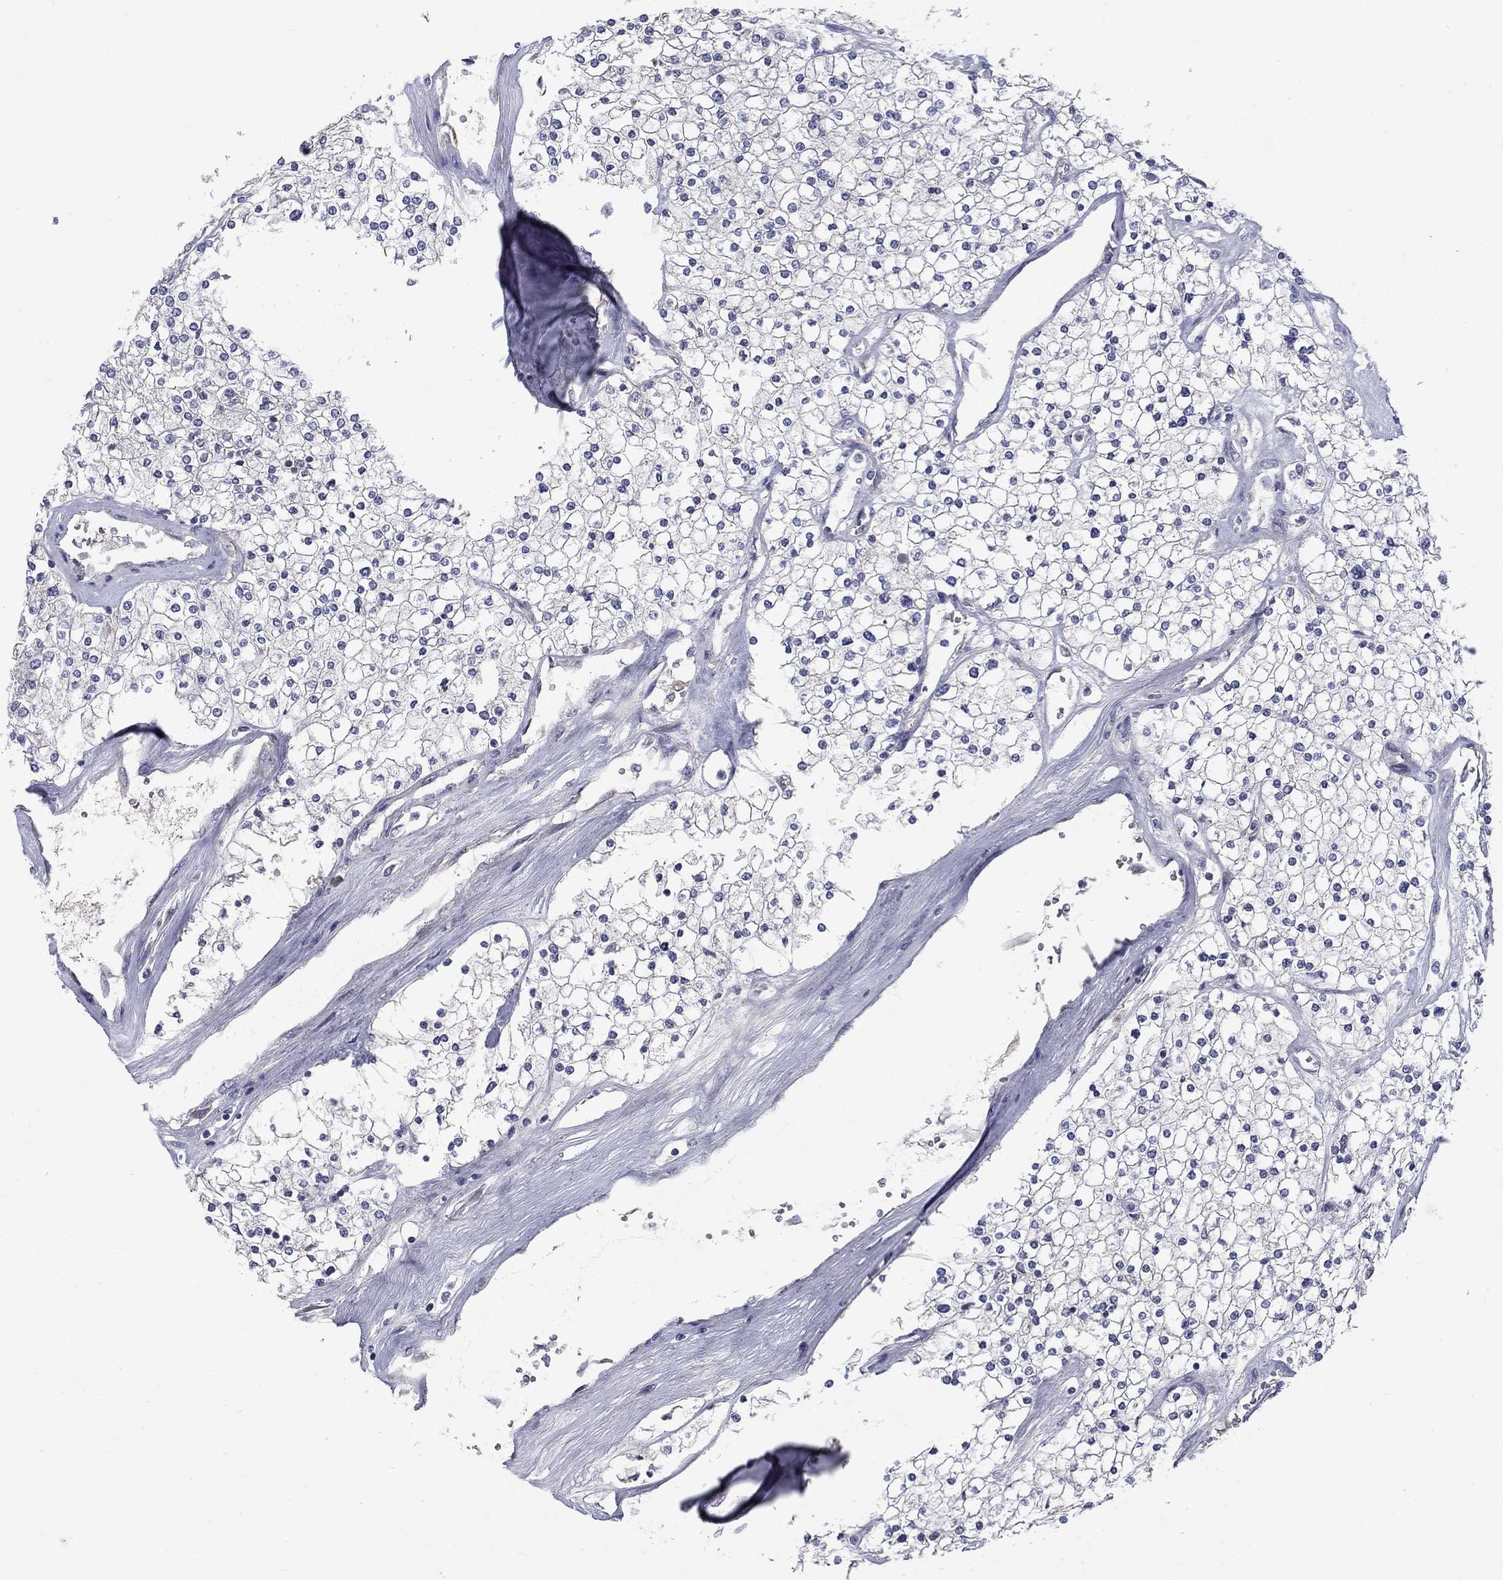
{"staining": {"intensity": "negative", "quantity": "none", "location": "none"}, "tissue": "renal cancer", "cell_type": "Tumor cells", "image_type": "cancer", "snomed": [{"axis": "morphology", "description": "Adenocarcinoma, NOS"}, {"axis": "topography", "description": "Kidney"}], "caption": "IHC photomicrograph of neoplastic tissue: adenocarcinoma (renal) stained with DAB reveals no significant protein expression in tumor cells.", "gene": "CACNA1A", "patient": {"sex": "male", "age": 80}}